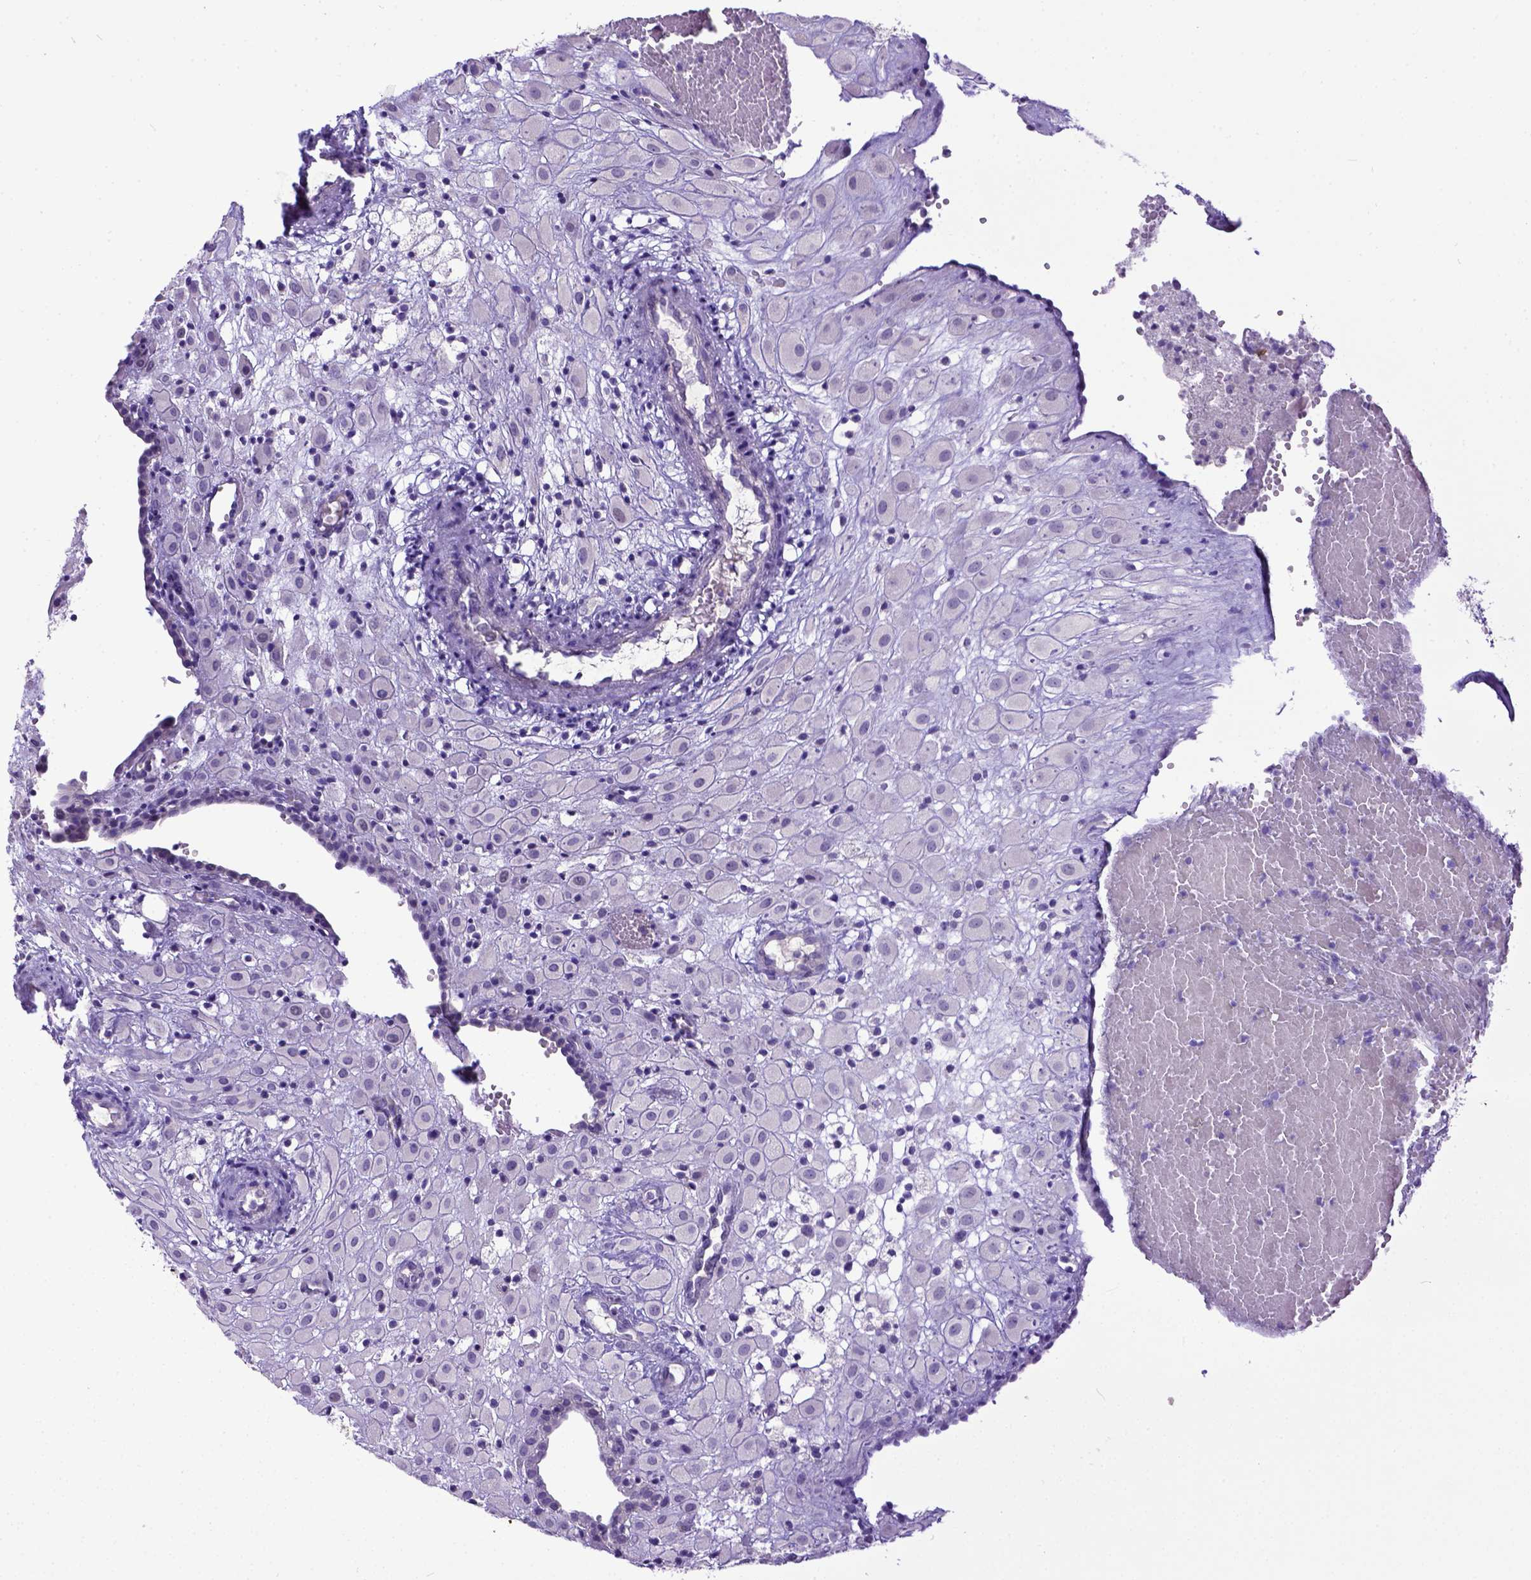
{"staining": {"intensity": "negative", "quantity": "none", "location": "none"}, "tissue": "placenta", "cell_type": "Decidual cells", "image_type": "normal", "snomed": [{"axis": "morphology", "description": "Normal tissue, NOS"}, {"axis": "topography", "description": "Placenta"}], "caption": "Decidual cells are negative for protein expression in unremarkable human placenta.", "gene": "KIT", "patient": {"sex": "female", "age": 24}}